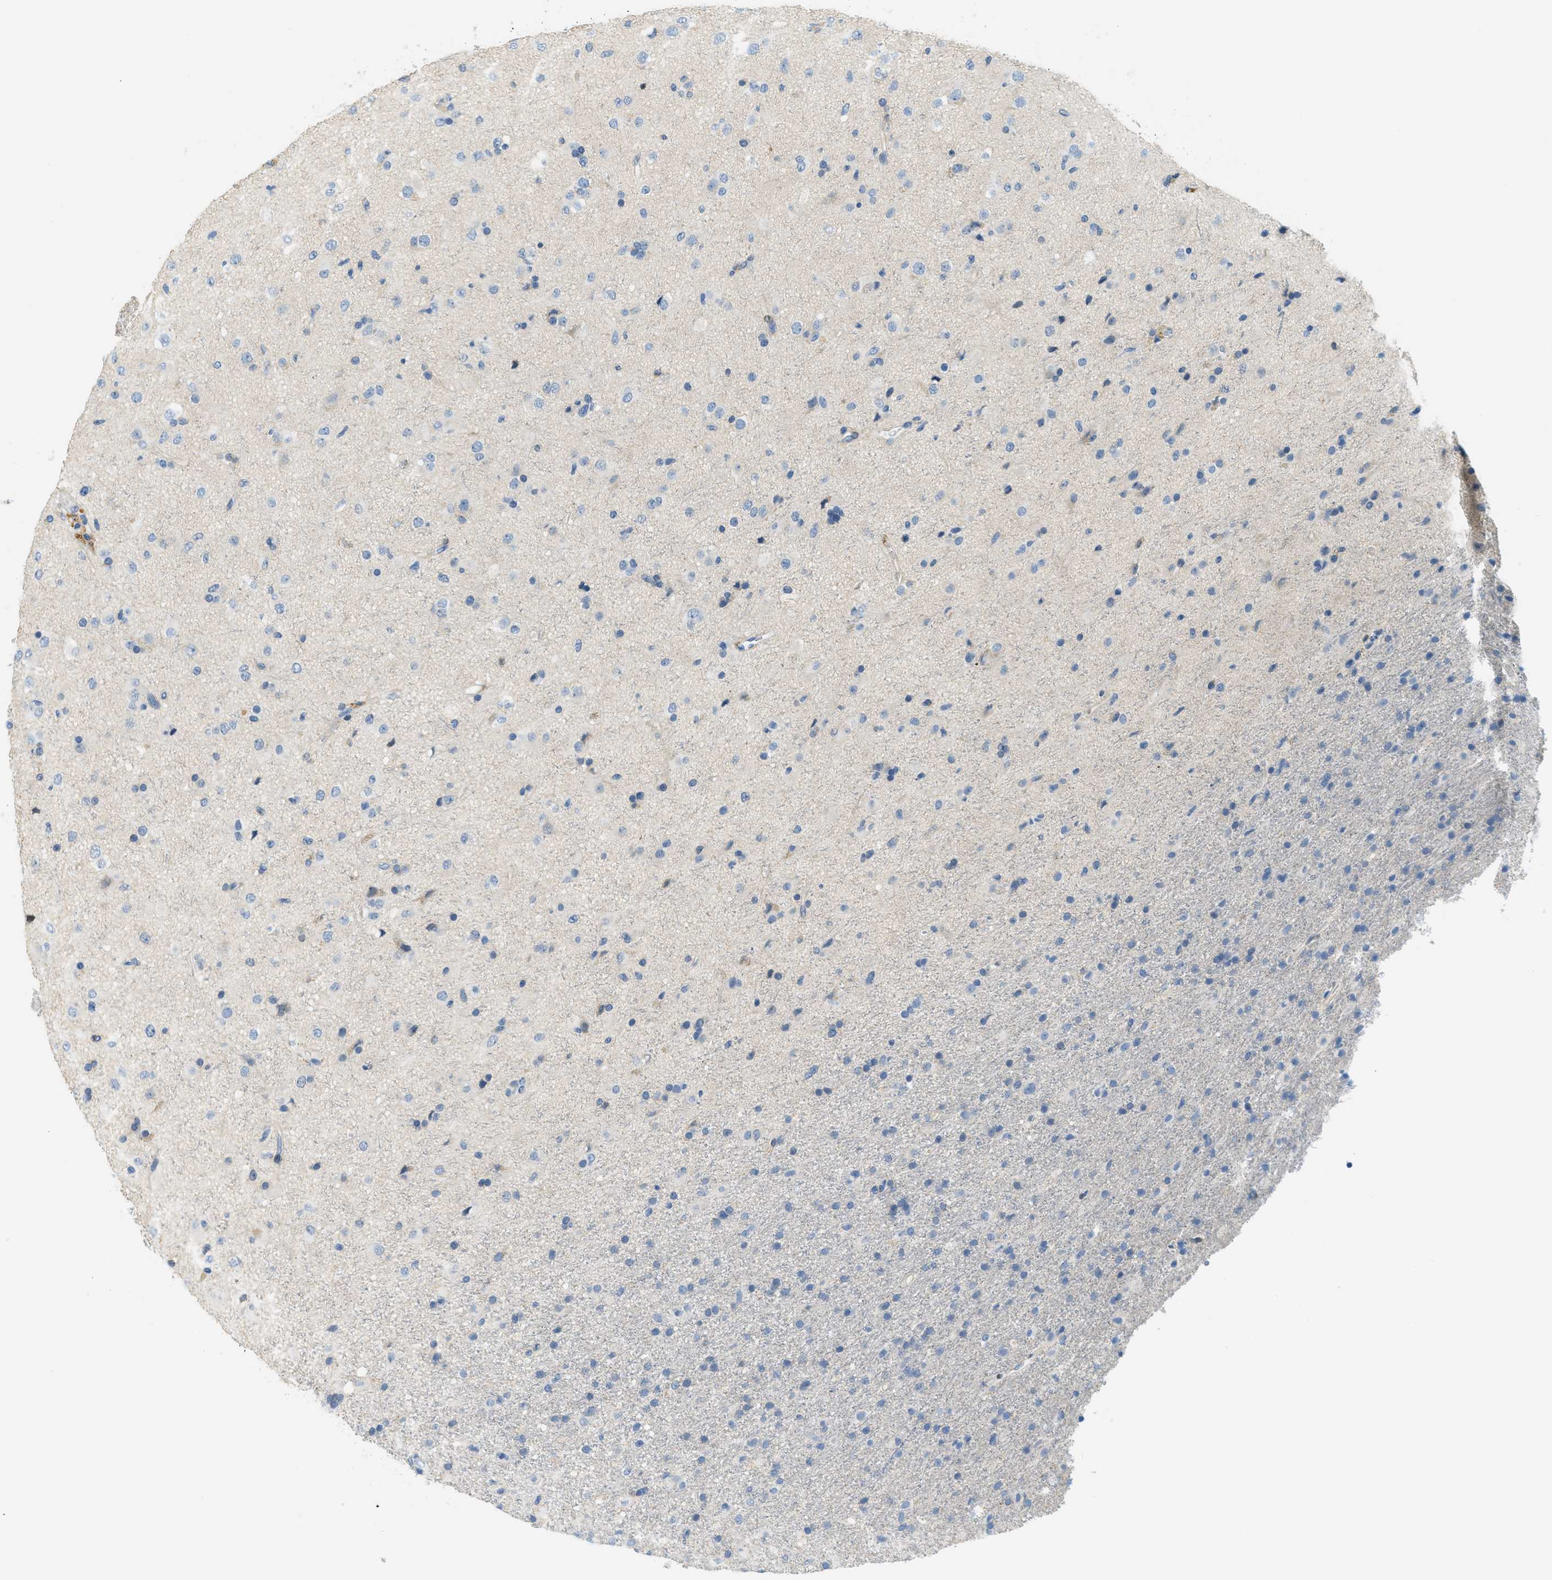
{"staining": {"intensity": "negative", "quantity": "none", "location": "none"}, "tissue": "glioma", "cell_type": "Tumor cells", "image_type": "cancer", "snomed": [{"axis": "morphology", "description": "Glioma, malignant, Low grade"}, {"axis": "topography", "description": "Brain"}], "caption": "An IHC image of glioma is shown. There is no staining in tumor cells of glioma.", "gene": "CYP4X1", "patient": {"sex": "male", "age": 65}}